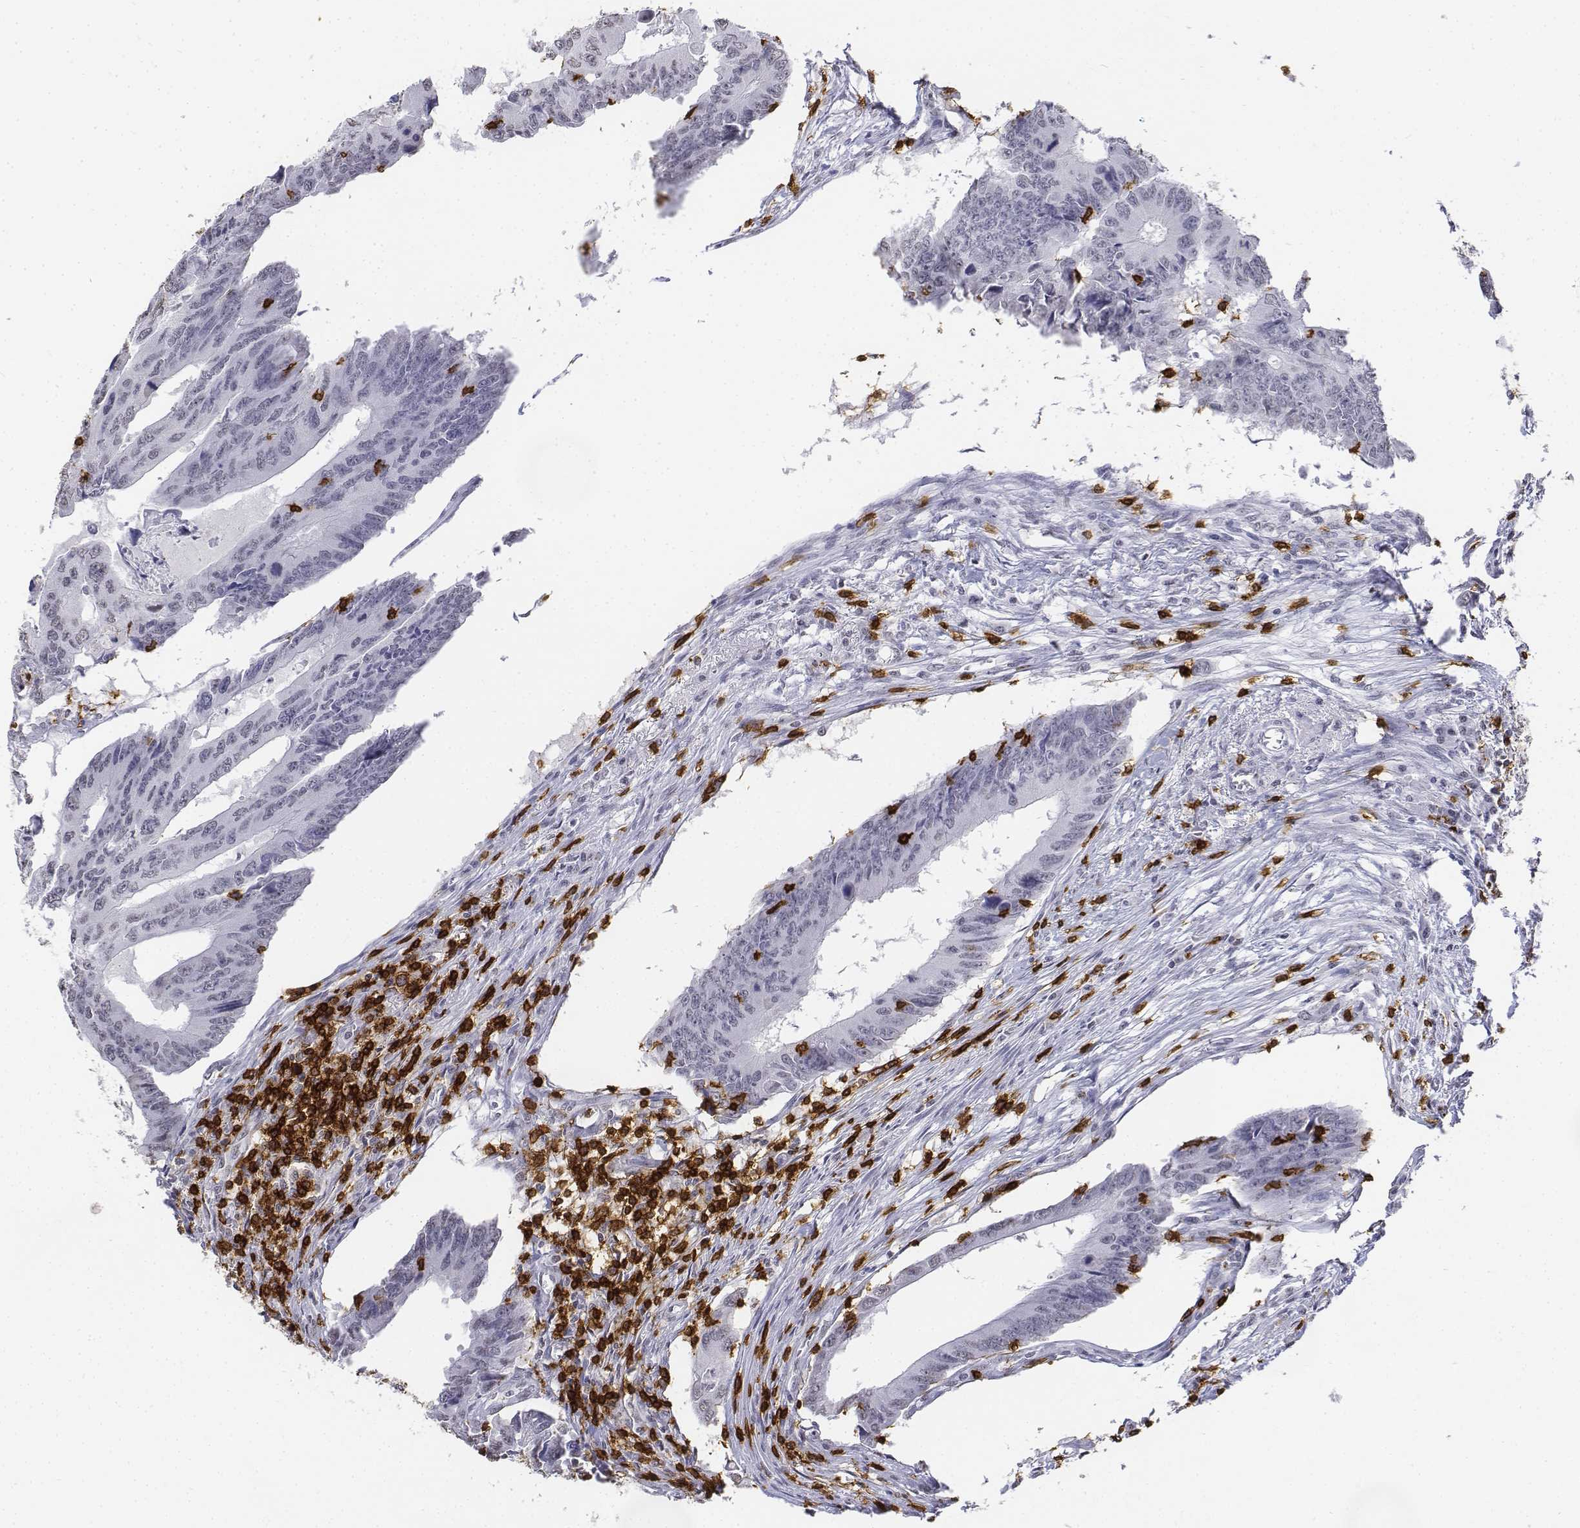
{"staining": {"intensity": "negative", "quantity": "none", "location": "none"}, "tissue": "colorectal cancer", "cell_type": "Tumor cells", "image_type": "cancer", "snomed": [{"axis": "morphology", "description": "Adenocarcinoma, NOS"}, {"axis": "topography", "description": "Colon"}], "caption": "A high-resolution micrograph shows immunohistochemistry staining of colorectal cancer, which exhibits no significant staining in tumor cells.", "gene": "CD3E", "patient": {"sex": "male", "age": 53}}